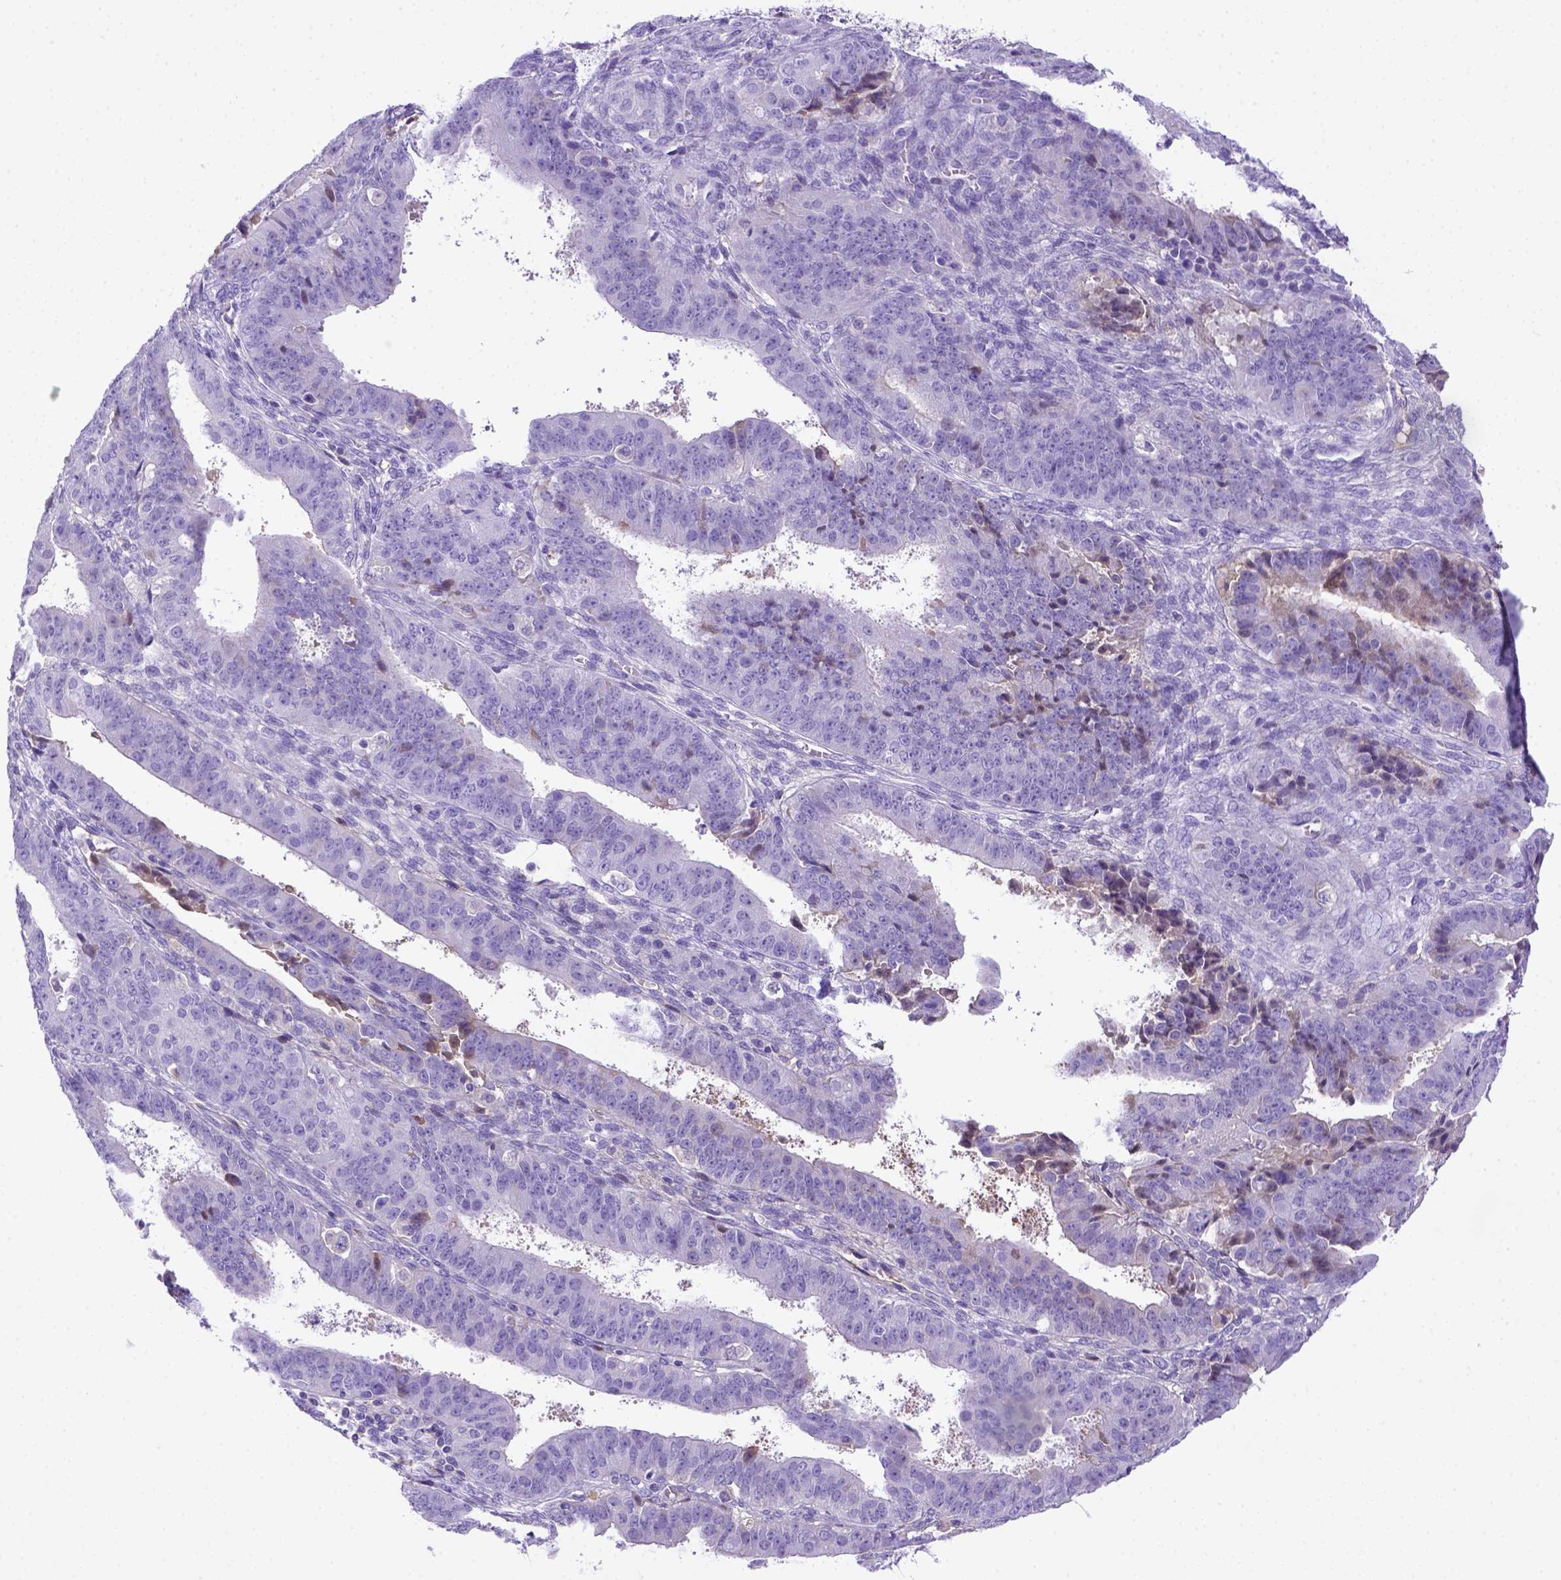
{"staining": {"intensity": "negative", "quantity": "none", "location": "none"}, "tissue": "ovarian cancer", "cell_type": "Tumor cells", "image_type": "cancer", "snomed": [{"axis": "morphology", "description": "Carcinoma, endometroid"}, {"axis": "topography", "description": "Ovary"}], "caption": "Tumor cells show no significant expression in ovarian cancer. (Brightfield microscopy of DAB immunohistochemistry at high magnification).", "gene": "ITIH4", "patient": {"sex": "female", "age": 42}}